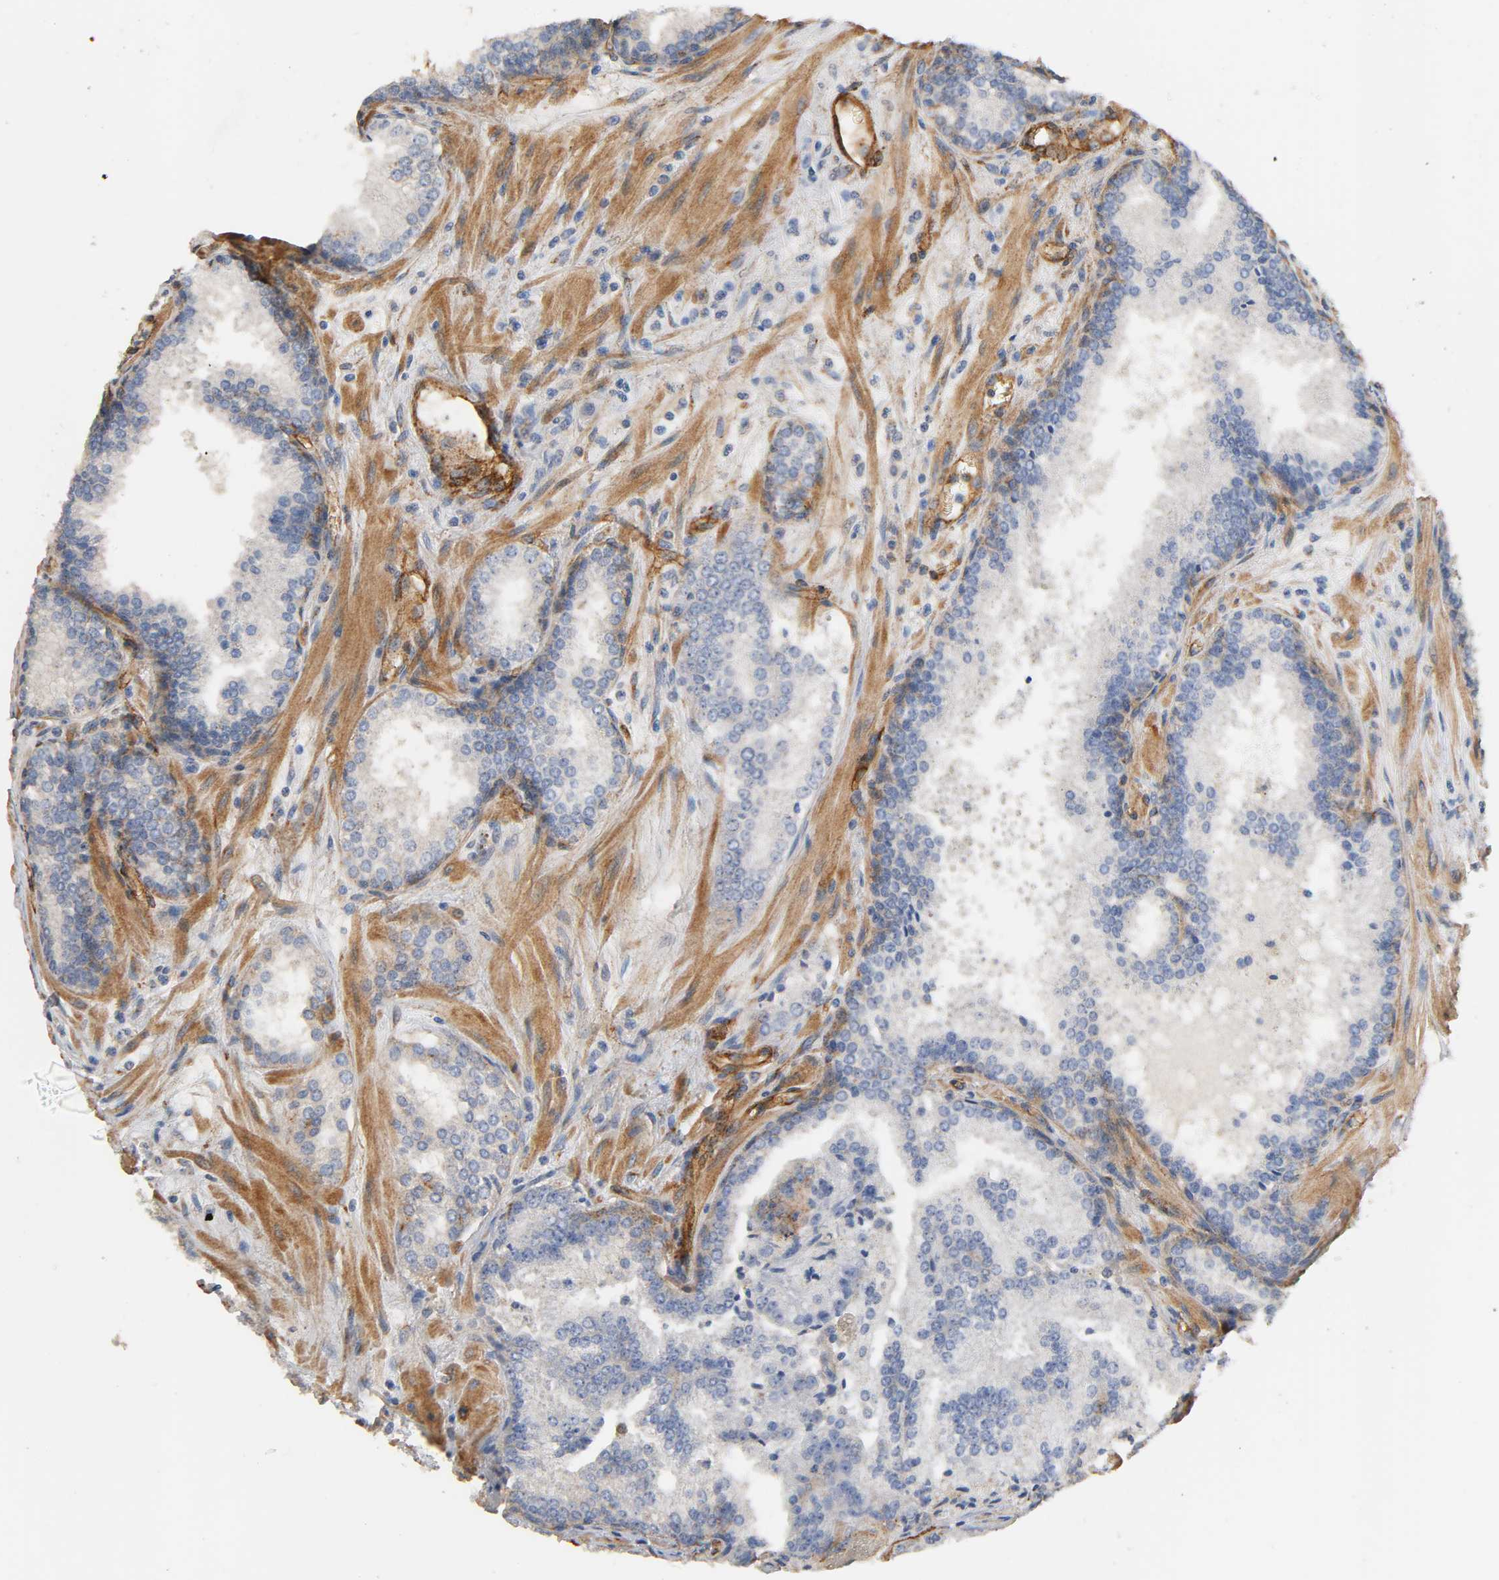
{"staining": {"intensity": "negative", "quantity": "none", "location": "none"}, "tissue": "prostate cancer", "cell_type": "Tumor cells", "image_type": "cancer", "snomed": [{"axis": "morphology", "description": "Adenocarcinoma, Low grade"}, {"axis": "topography", "description": "Prostate"}], "caption": "DAB (3,3'-diaminobenzidine) immunohistochemical staining of prostate adenocarcinoma (low-grade) reveals no significant positivity in tumor cells.", "gene": "IFITM3", "patient": {"sex": "male", "age": 60}}